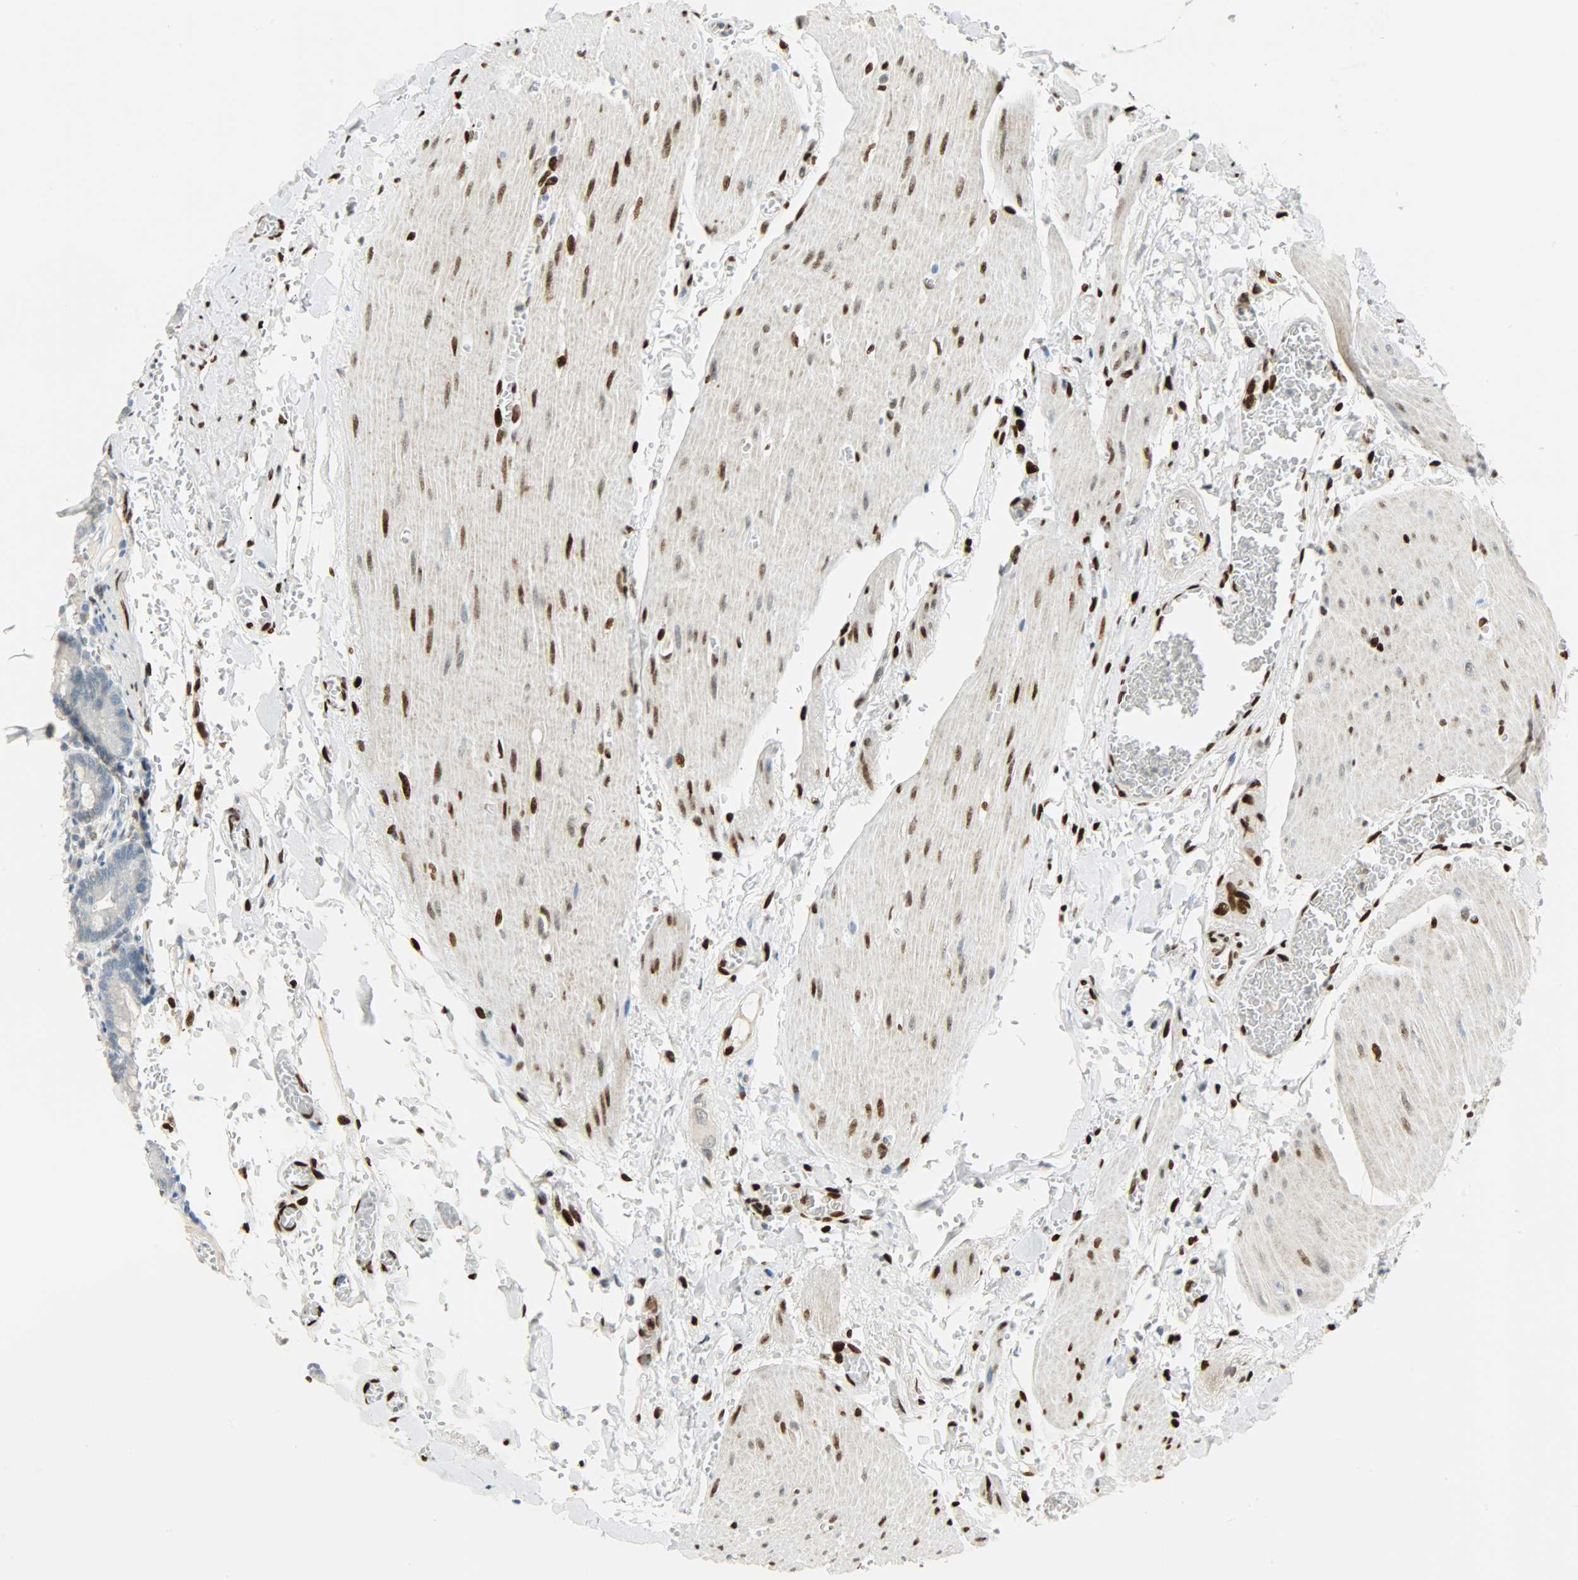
{"staining": {"intensity": "weak", "quantity": "<25%", "location": "nuclear"}, "tissue": "small intestine", "cell_type": "Glandular cells", "image_type": "normal", "snomed": [{"axis": "morphology", "description": "Normal tissue, NOS"}, {"axis": "topography", "description": "Small intestine"}], "caption": "DAB (3,3'-diaminobenzidine) immunohistochemical staining of unremarkable human small intestine demonstrates no significant positivity in glandular cells. (Brightfield microscopy of DAB immunohistochemistry (IHC) at high magnification).", "gene": "JUNB", "patient": {"sex": "male", "age": 71}}